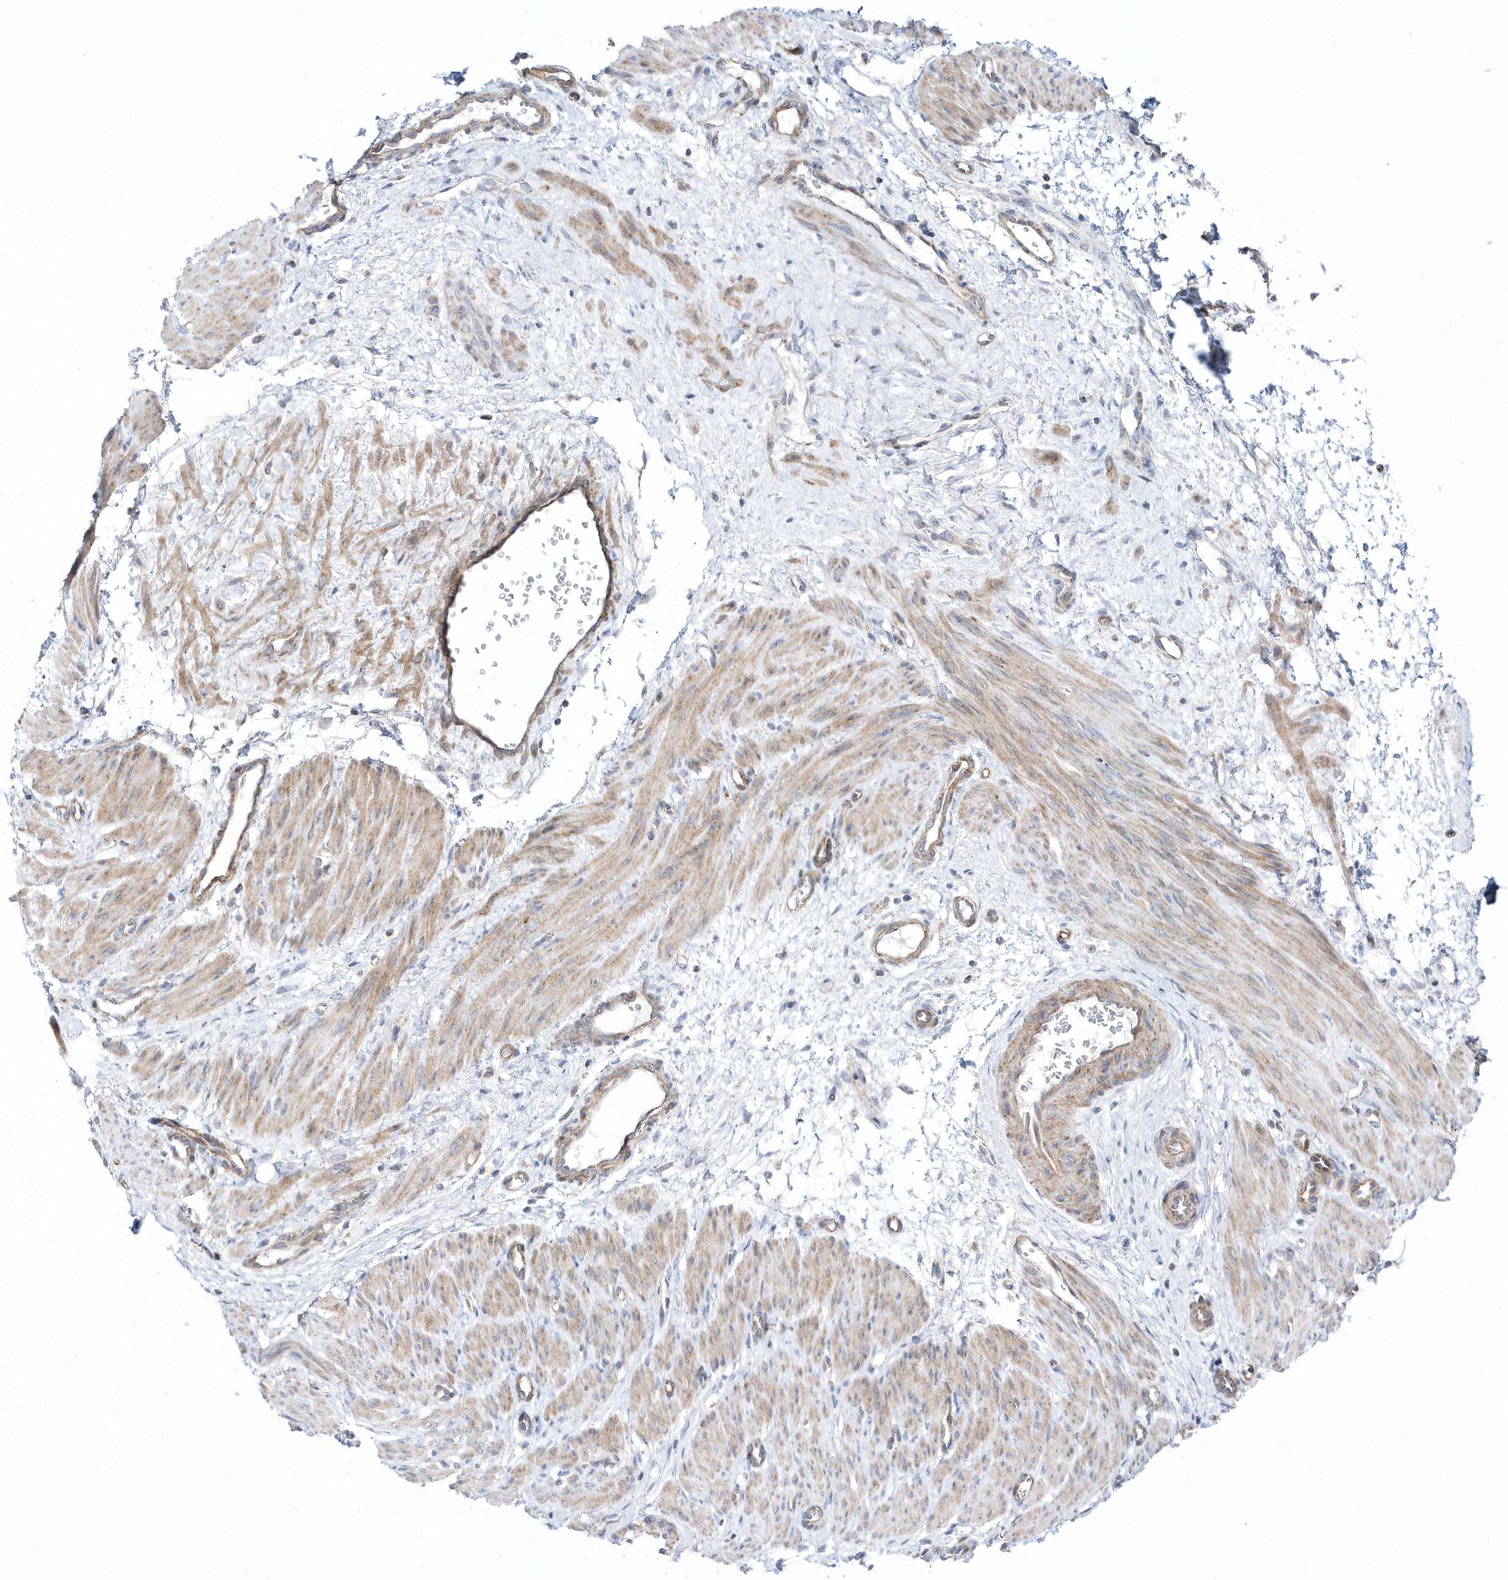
{"staining": {"intensity": "moderate", "quantity": ">75%", "location": "cytoplasmic/membranous"}, "tissue": "smooth muscle", "cell_type": "Smooth muscle cells", "image_type": "normal", "snomed": [{"axis": "morphology", "description": "Normal tissue, NOS"}, {"axis": "topography", "description": "Endometrium"}], "caption": "Approximately >75% of smooth muscle cells in benign human smooth muscle exhibit moderate cytoplasmic/membranous protein positivity as visualized by brown immunohistochemical staining.", "gene": "OPA1", "patient": {"sex": "female", "age": 33}}